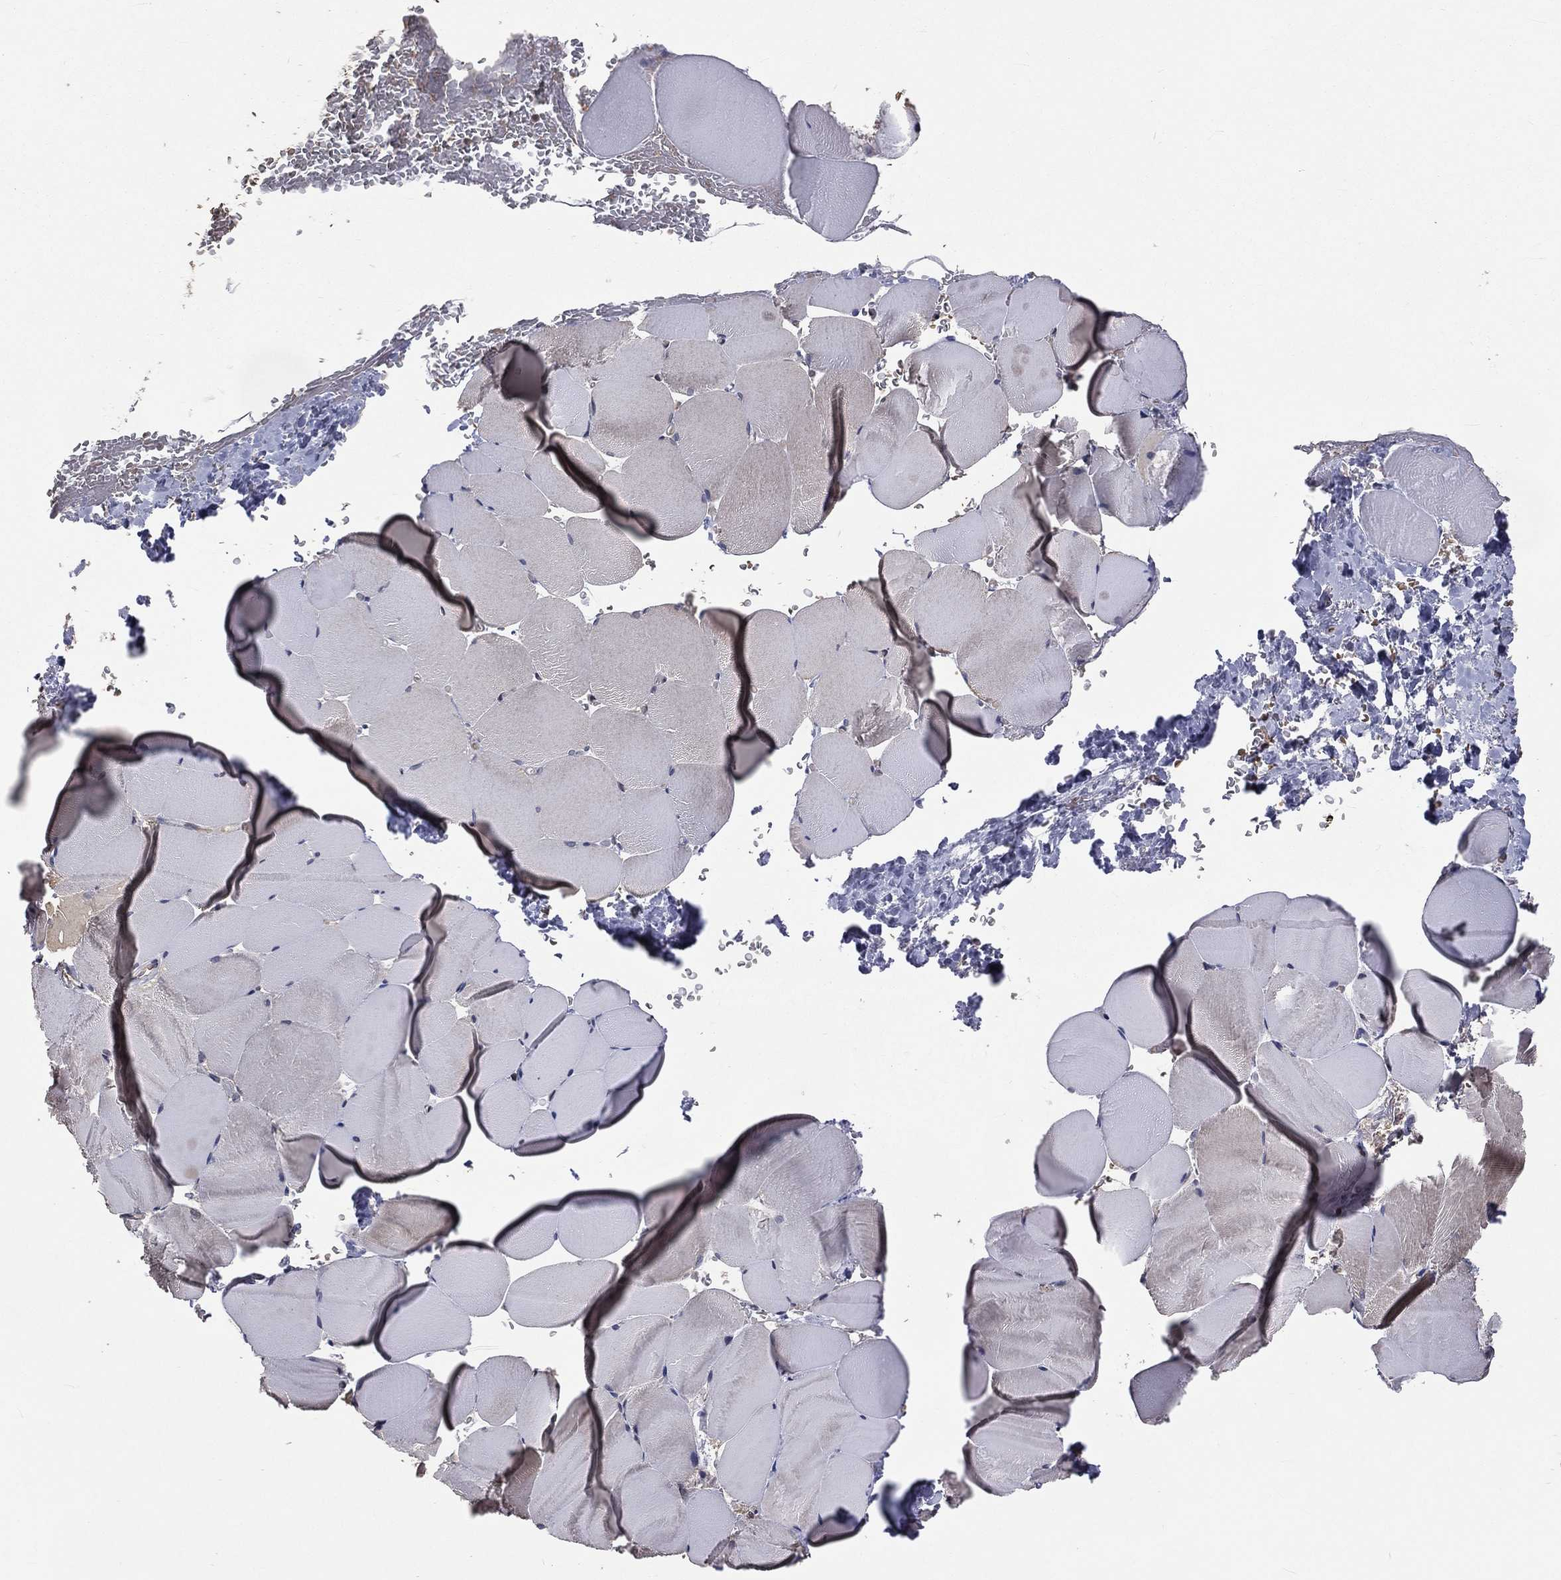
{"staining": {"intensity": "weak", "quantity": "<25%", "location": "cytoplasmic/membranous"}, "tissue": "skeletal muscle", "cell_type": "Myocytes", "image_type": "normal", "snomed": [{"axis": "morphology", "description": "Normal tissue, NOS"}, {"axis": "topography", "description": "Skeletal muscle"}], "caption": "This is an IHC photomicrograph of normal human skeletal muscle. There is no positivity in myocytes.", "gene": "MRPL46", "patient": {"sex": "female", "age": 37}}